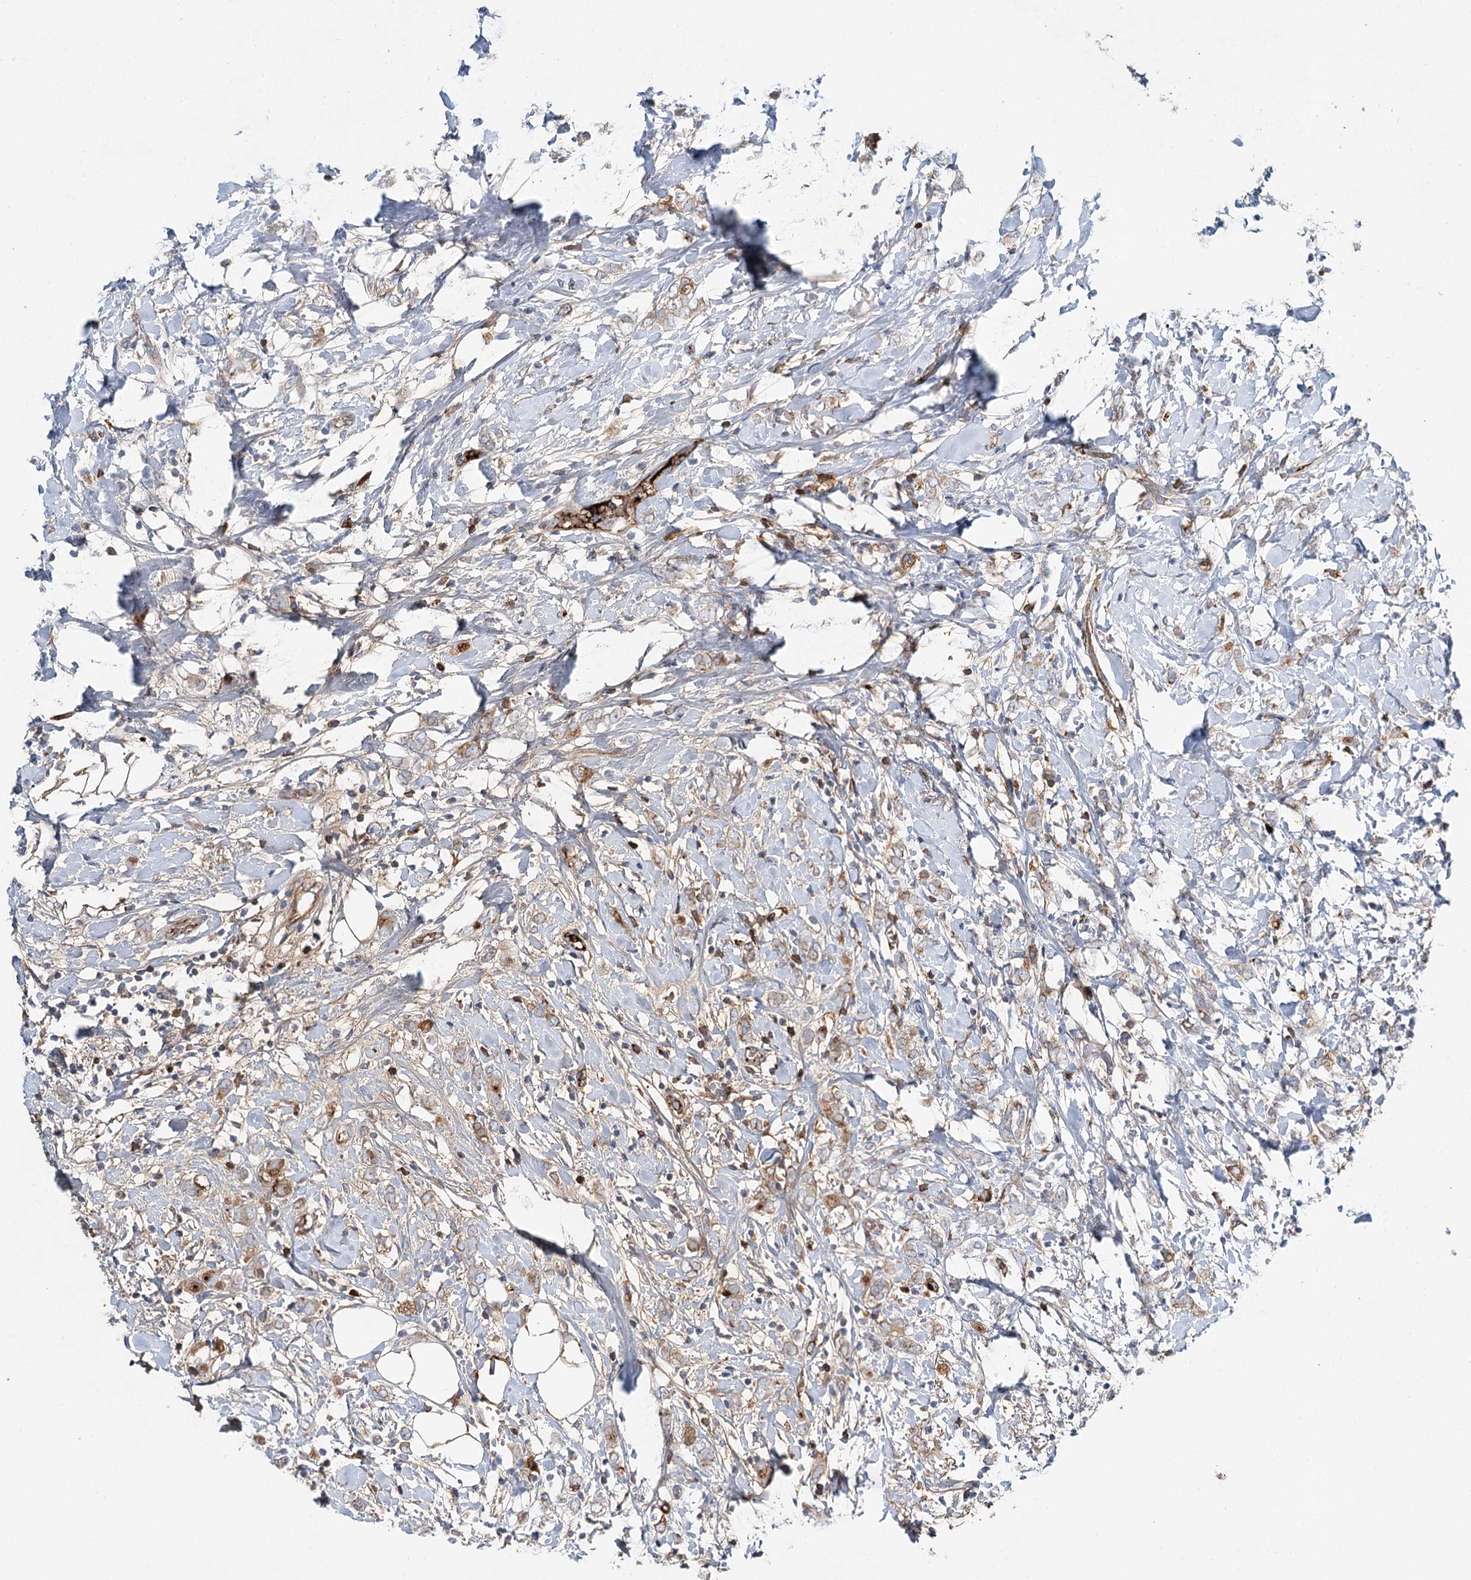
{"staining": {"intensity": "moderate", "quantity": "<25%", "location": "cytoplasmic/membranous"}, "tissue": "breast cancer", "cell_type": "Tumor cells", "image_type": "cancer", "snomed": [{"axis": "morphology", "description": "Normal tissue, NOS"}, {"axis": "morphology", "description": "Lobular carcinoma"}, {"axis": "topography", "description": "Breast"}], "caption": "Protein expression analysis of breast lobular carcinoma demonstrates moderate cytoplasmic/membranous positivity in approximately <25% of tumor cells. The protein is stained brown, and the nuclei are stained in blue (DAB (3,3'-diaminobenzidine) IHC with brightfield microscopy, high magnification).", "gene": "ALKBH8", "patient": {"sex": "female", "age": 47}}